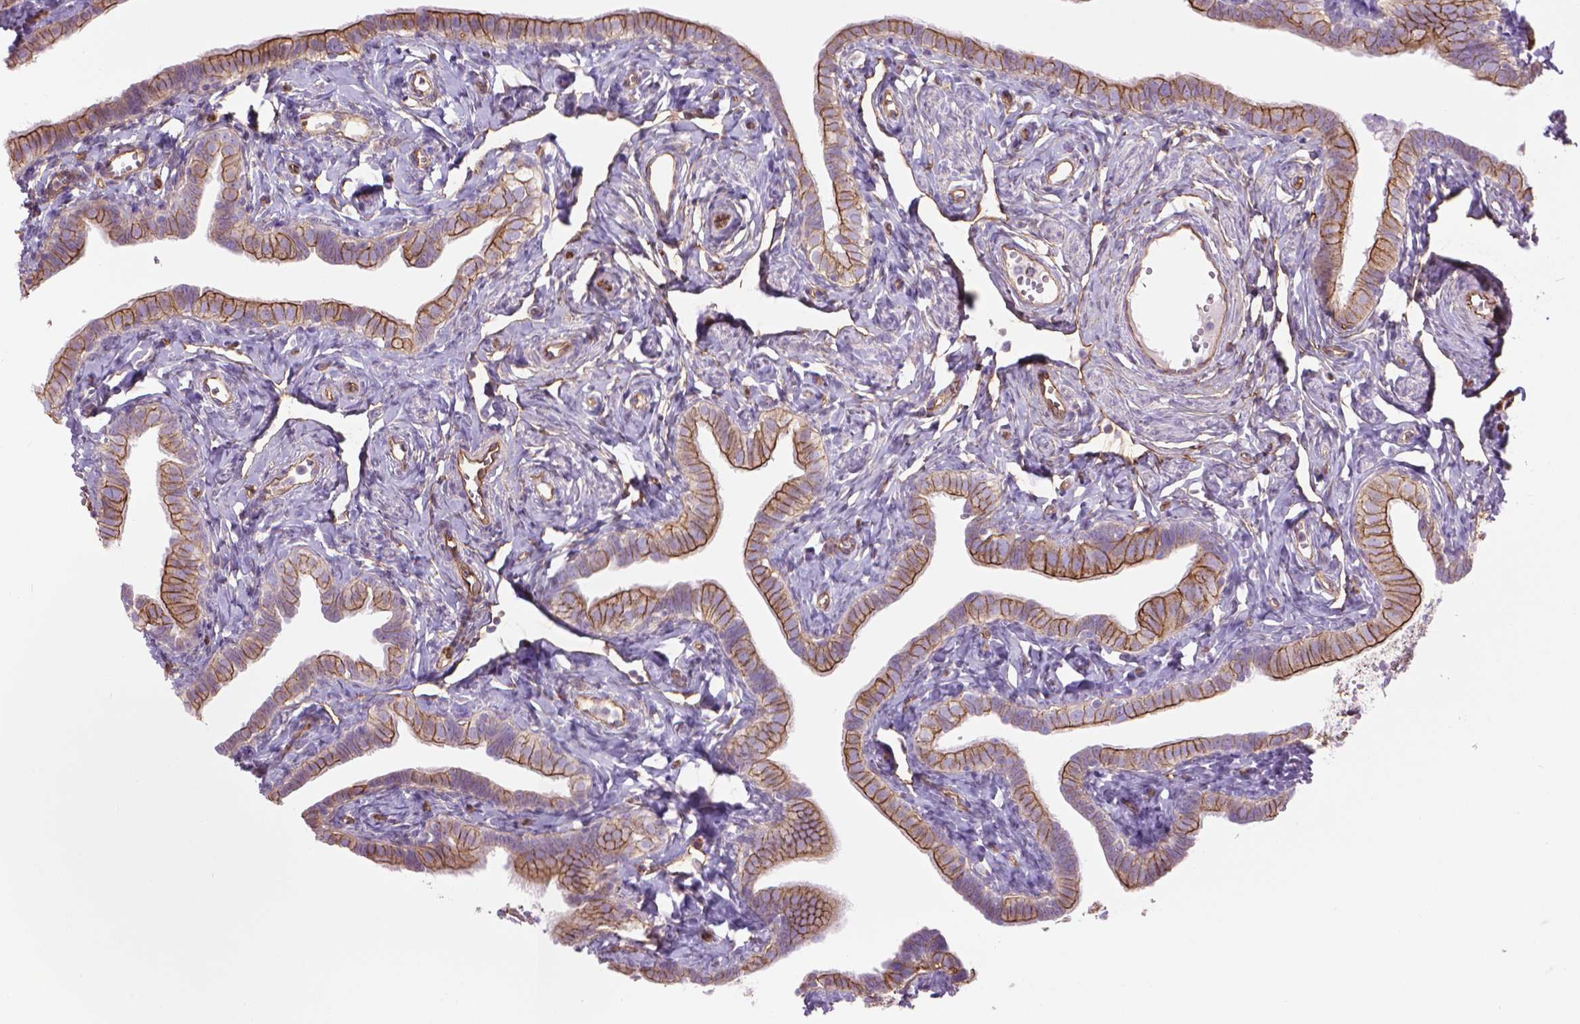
{"staining": {"intensity": "moderate", "quantity": ">75%", "location": "cytoplasmic/membranous"}, "tissue": "fallopian tube", "cell_type": "Glandular cells", "image_type": "normal", "snomed": [{"axis": "morphology", "description": "Normal tissue, NOS"}, {"axis": "topography", "description": "Fallopian tube"}], "caption": "Human fallopian tube stained with a brown dye reveals moderate cytoplasmic/membranous positive staining in about >75% of glandular cells.", "gene": "TENT5A", "patient": {"sex": "female", "age": 41}}